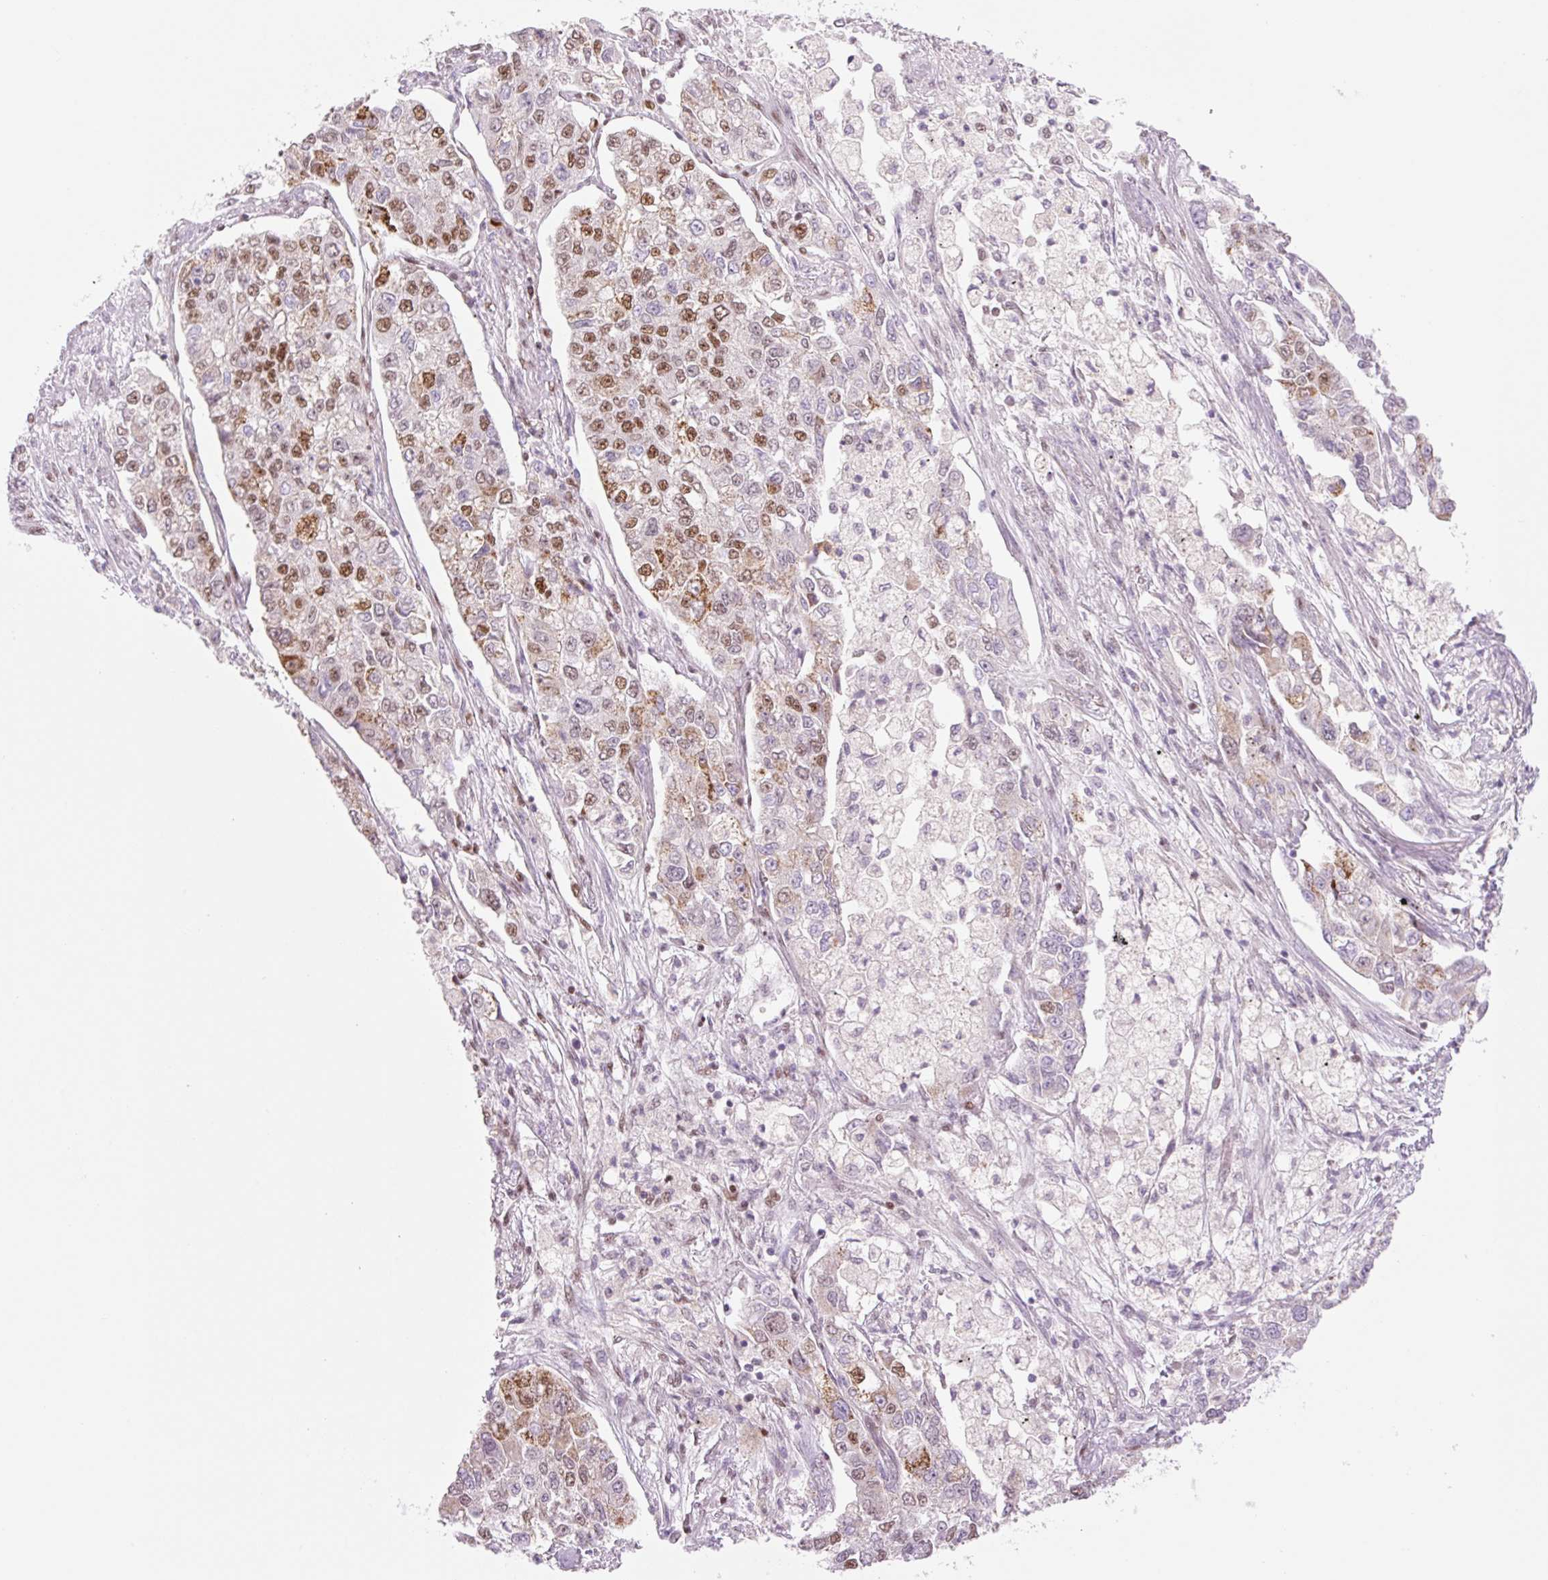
{"staining": {"intensity": "moderate", "quantity": "25%-75%", "location": "nuclear"}, "tissue": "lung cancer", "cell_type": "Tumor cells", "image_type": "cancer", "snomed": [{"axis": "morphology", "description": "Adenocarcinoma, NOS"}, {"axis": "topography", "description": "Lung"}], "caption": "IHC micrograph of human lung cancer (adenocarcinoma) stained for a protein (brown), which shows medium levels of moderate nuclear expression in about 25%-75% of tumor cells.", "gene": "PRDM11", "patient": {"sex": "male", "age": 49}}